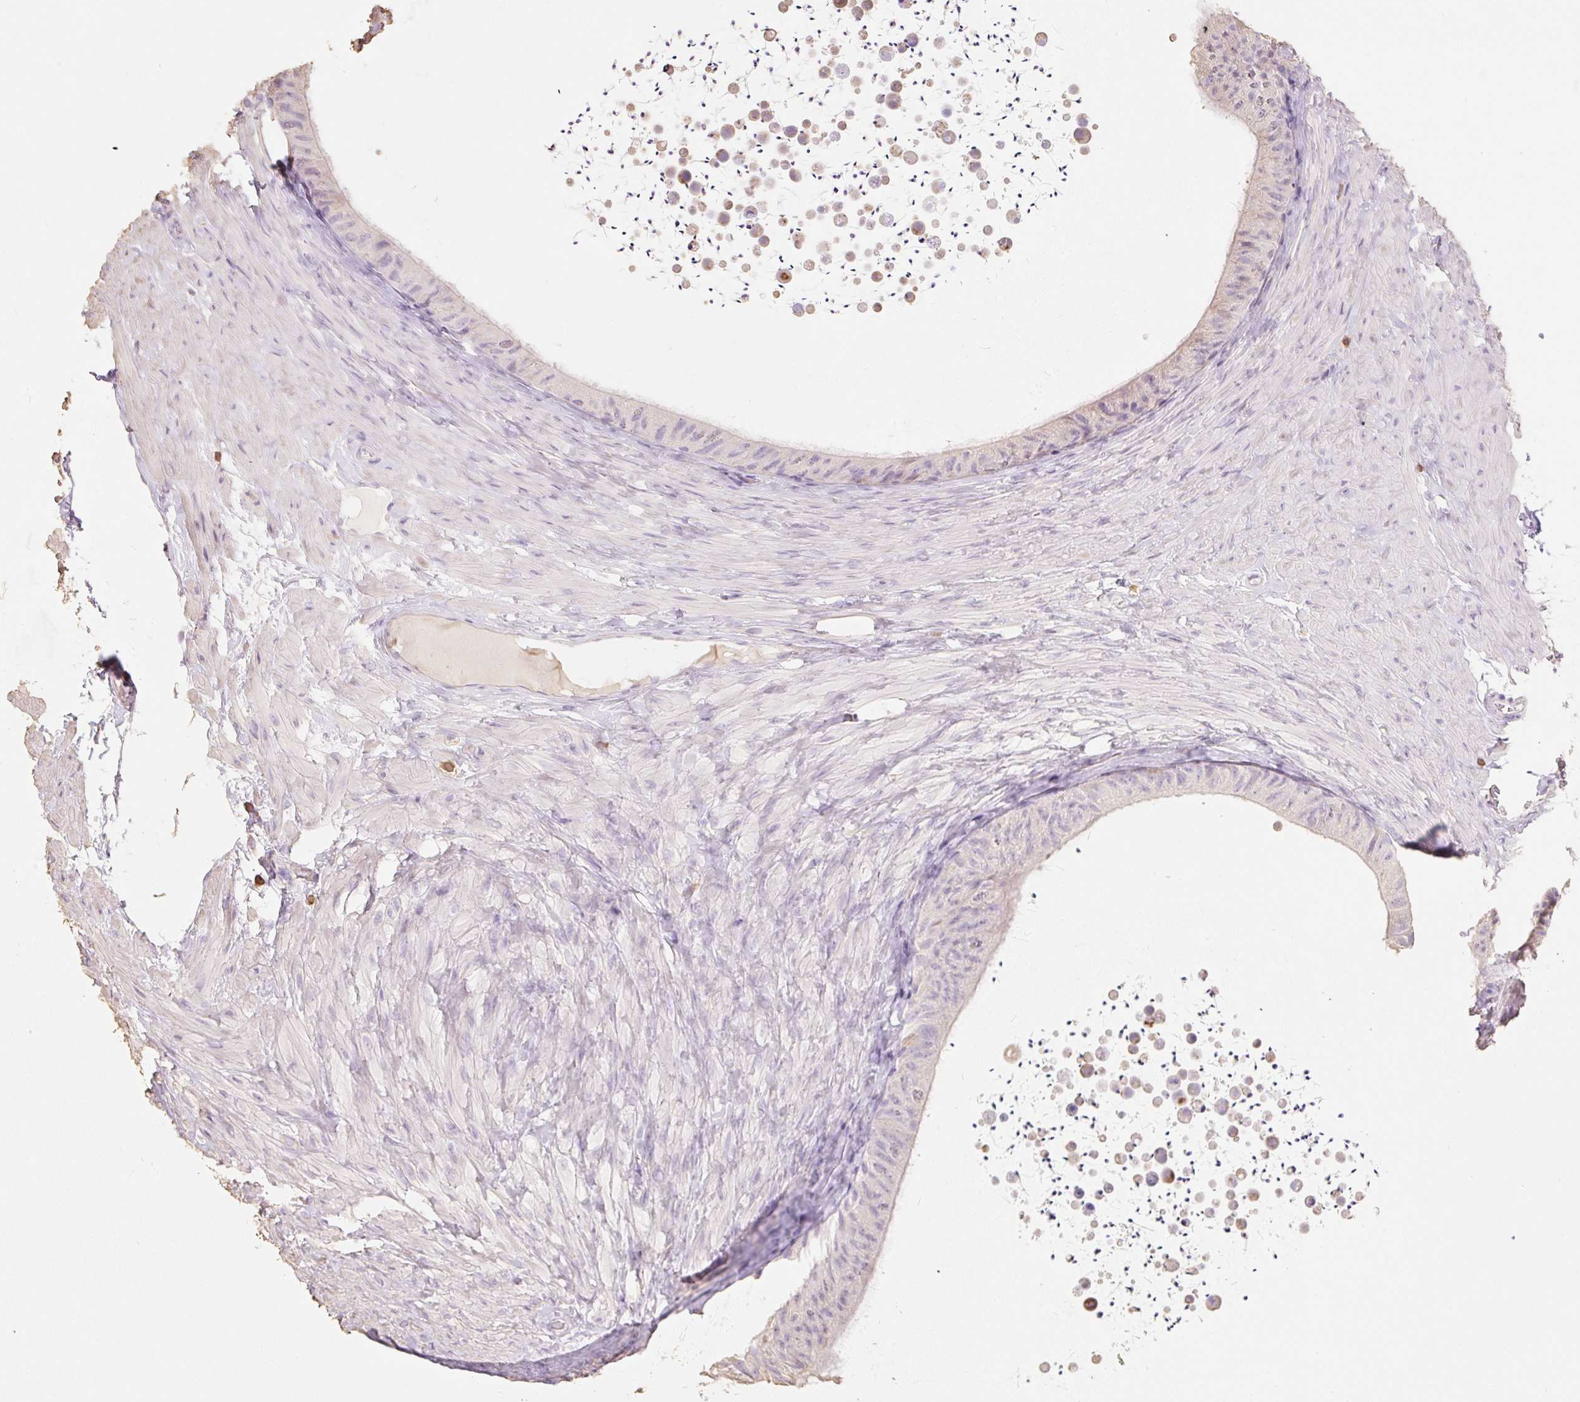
{"staining": {"intensity": "negative", "quantity": "none", "location": "none"}, "tissue": "epididymis", "cell_type": "Glandular cells", "image_type": "normal", "snomed": [{"axis": "morphology", "description": "Normal tissue, NOS"}, {"axis": "topography", "description": "Epididymis, spermatic cord, NOS"}, {"axis": "topography", "description": "Epididymis"}], "caption": "A histopathology image of epididymis stained for a protein demonstrates no brown staining in glandular cells.", "gene": "MBOAT7", "patient": {"sex": "male", "age": 31}}